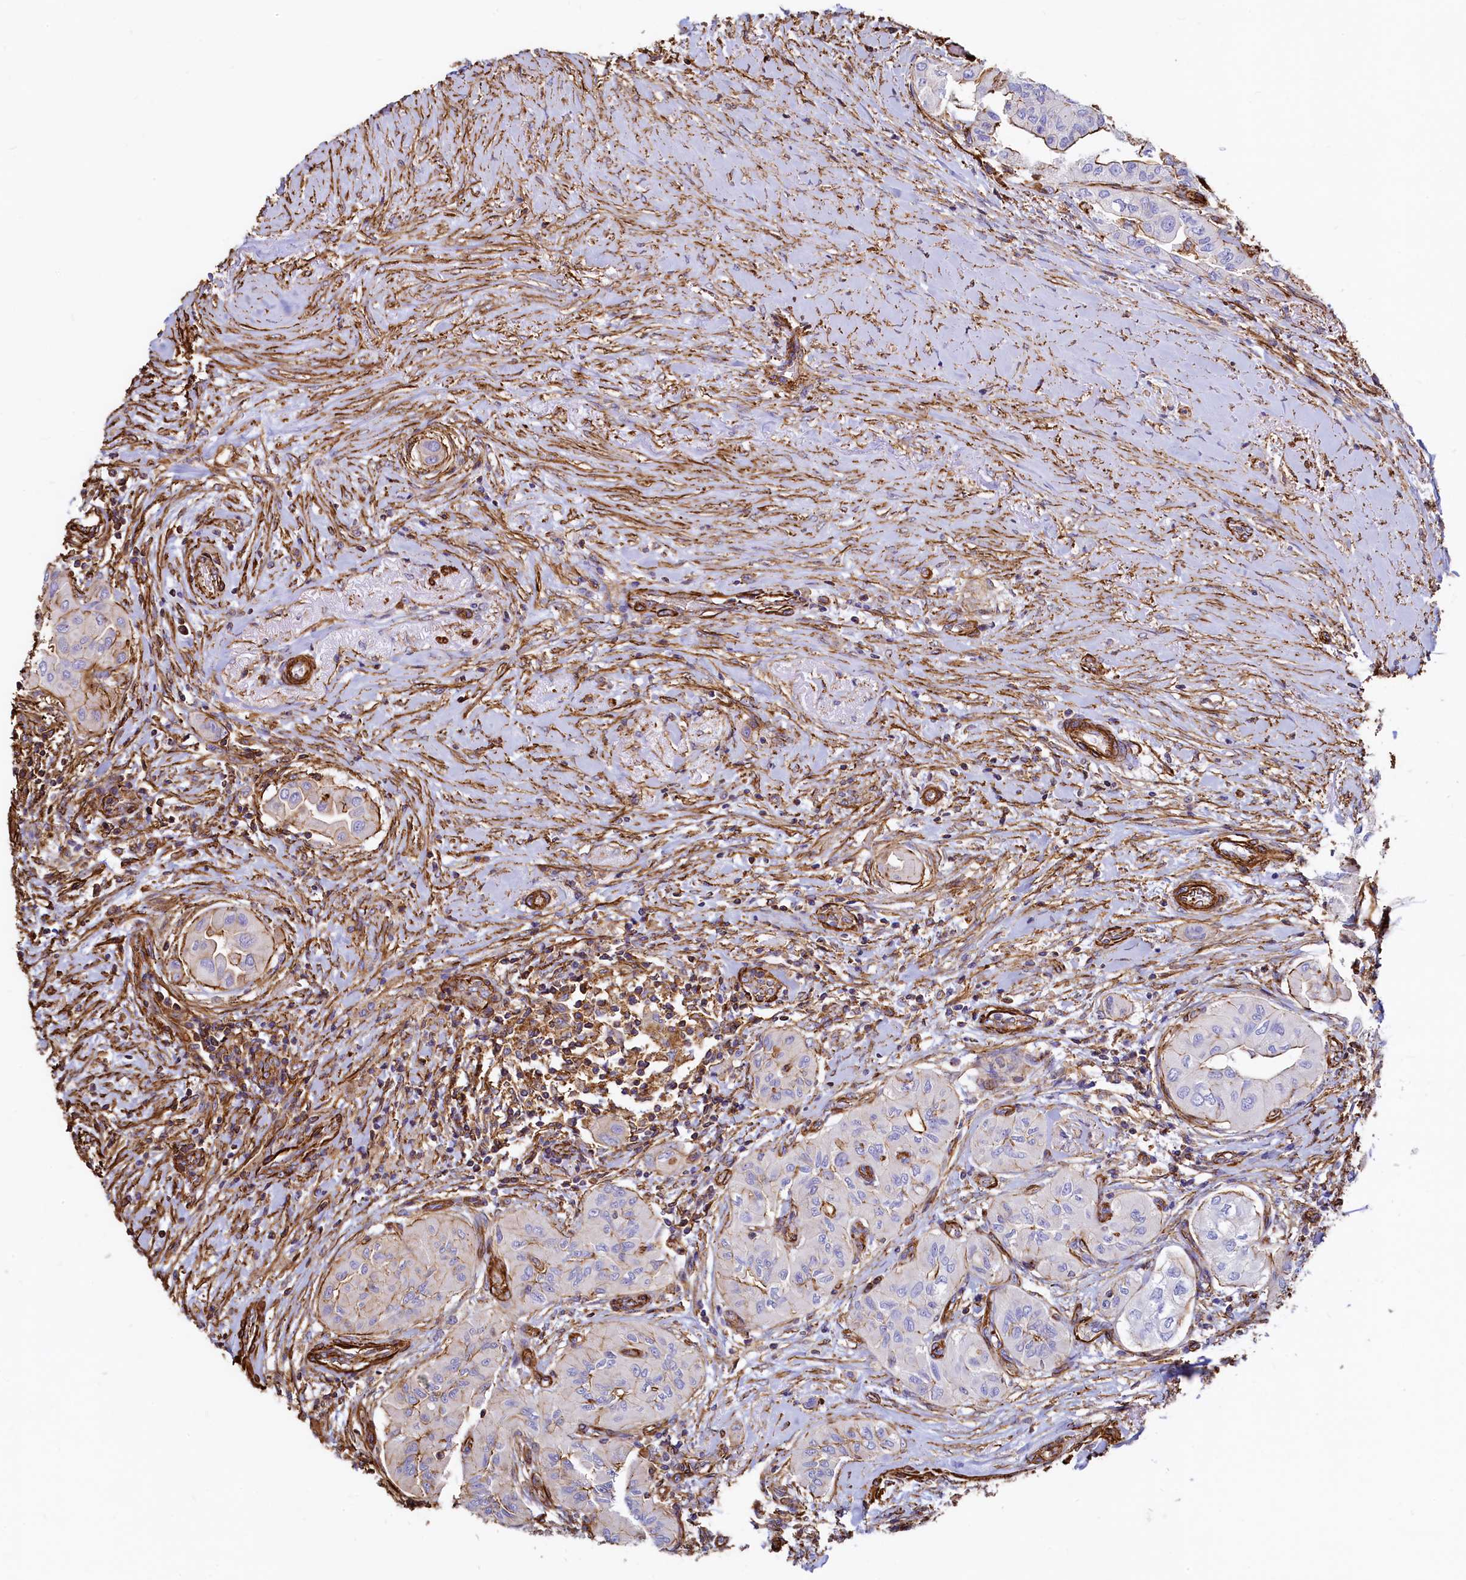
{"staining": {"intensity": "moderate", "quantity": "<25%", "location": "cytoplasmic/membranous"}, "tissue": "thyroid cancer", "cell_type": "Tumor cells", "image_type": "cancer", "snomed": [{"axis": "morphology", "description": "Papillary adenocarcinoma, NOS"}, {"axis": "topography", "description": "Thyroid gland"}], "caption": "Thyroid cancer (papillary adenocarcinoma) stained for a protein reveals moderate cytoplasmic/membranous positivity in tumor cells.", "gene": "THBS1", "patient": {"sex": "female", "age": 59}}